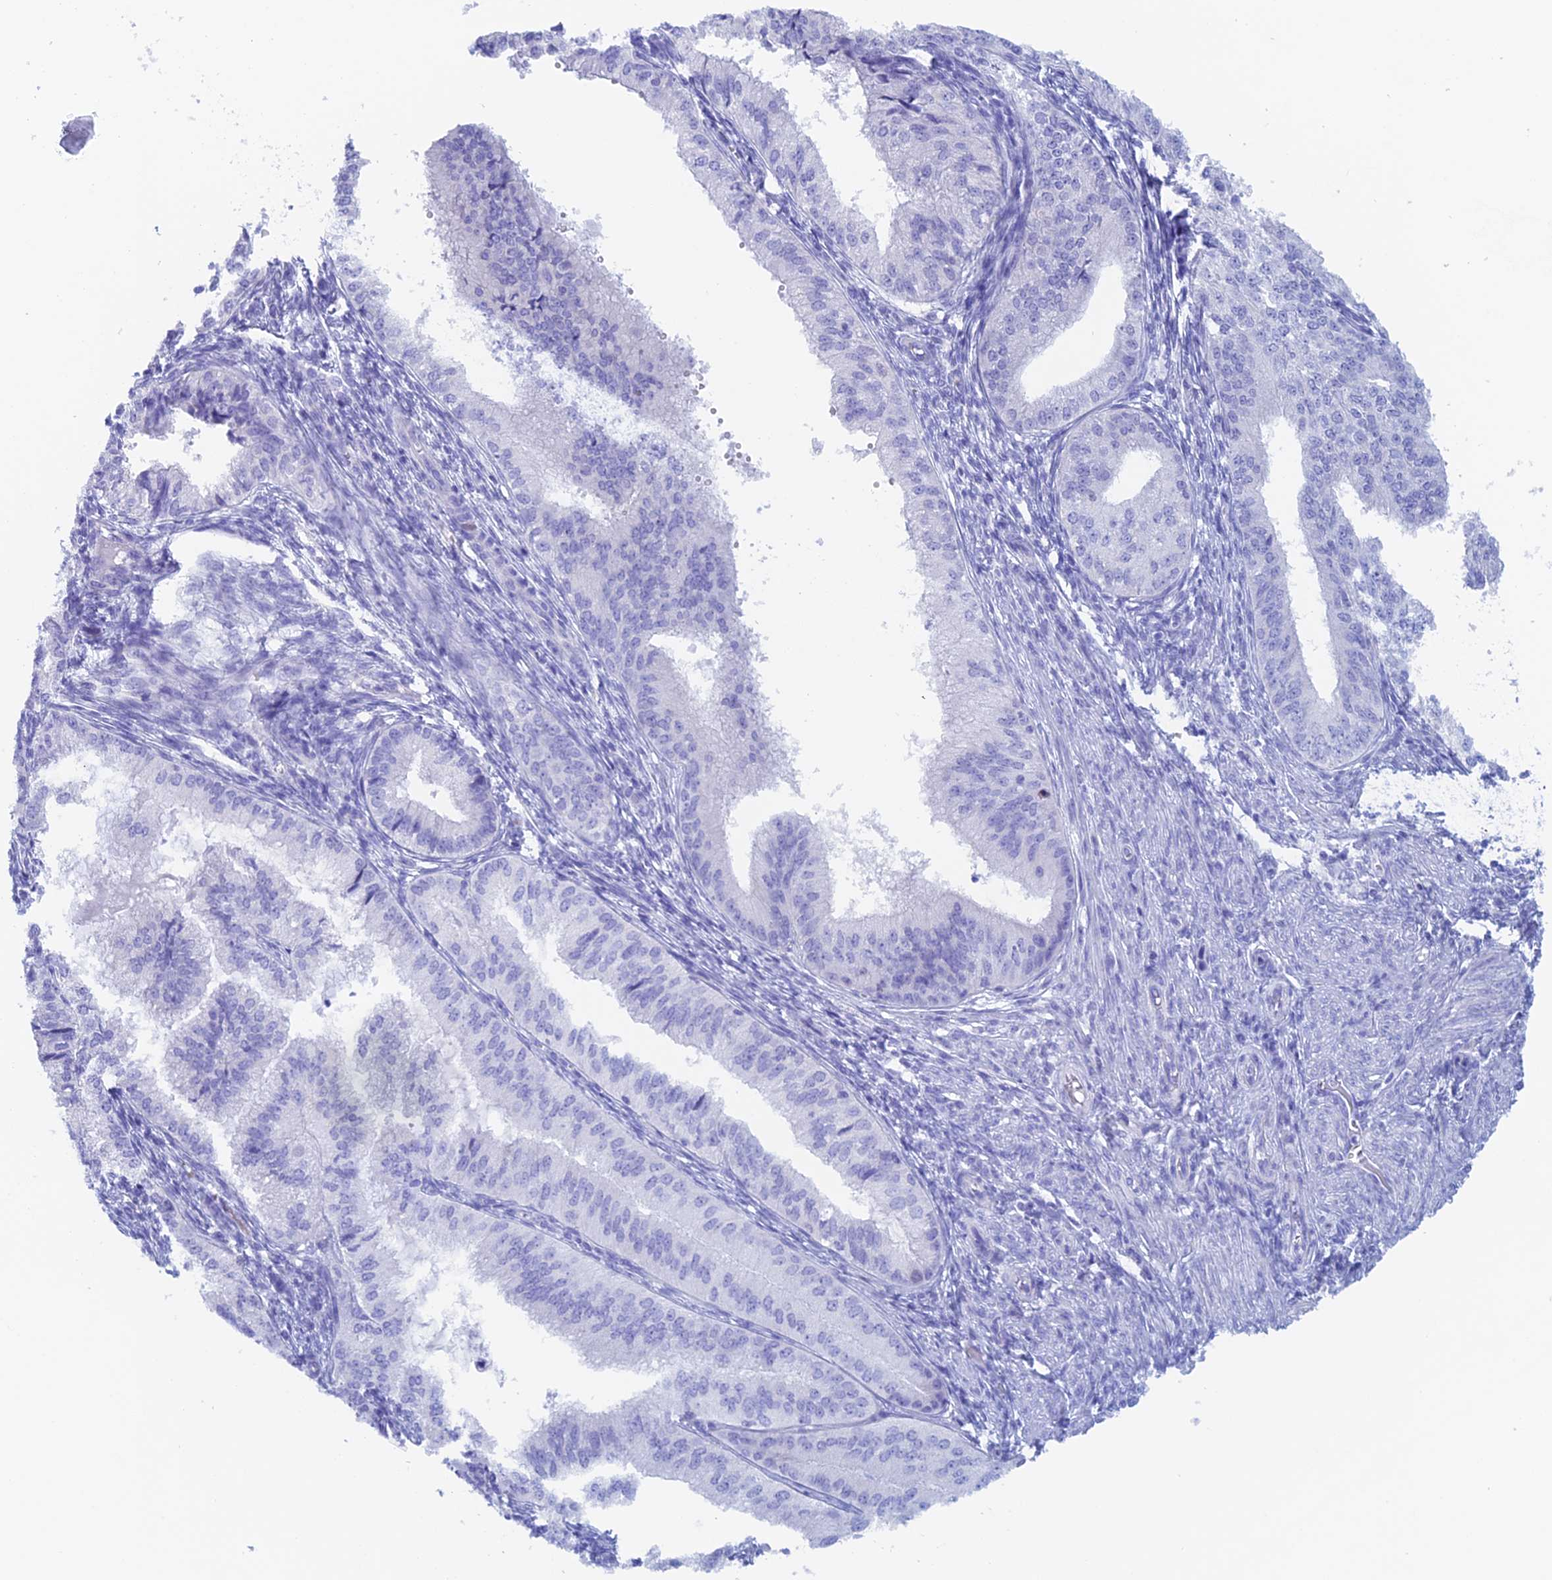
{"staining": {"intensity": "negative", "quantity": "none", "location": "none"}, "tissue": "endometrial cancer", "cell_type": "Tumor cells", "image_type": "cancer", "snomed": [{"axis": "morphology", "description": "Adenocarcinoma, NOS"}, {"axis": "topography", "description": "Endometrium"}], "caption": "The histopathology image demonstrates no staining of tumor cells in adenocarcinoma (endometrial).", "gene": "PSMC3IP", "patient": {"sex": "female", "age": 50}}